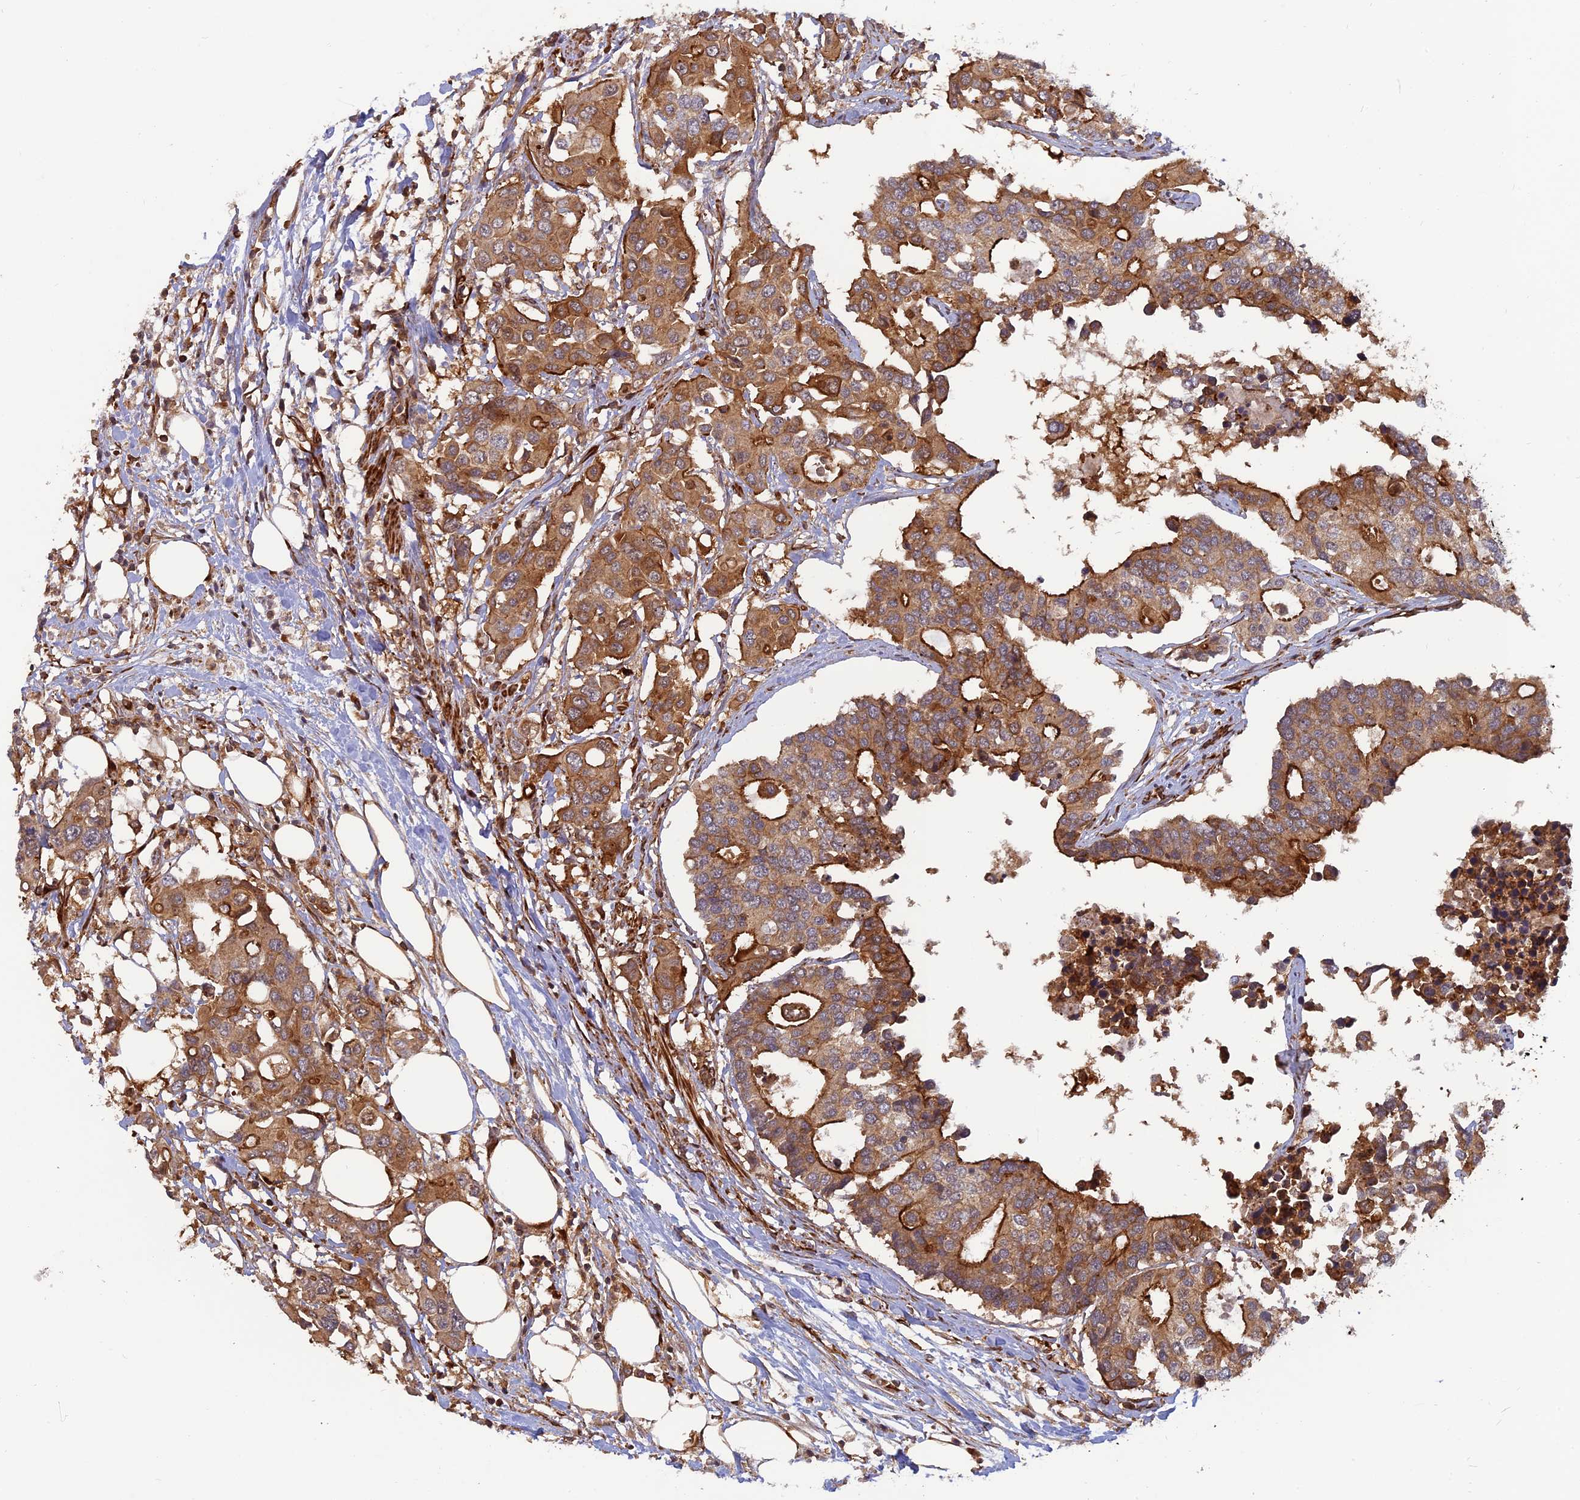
{"staining": {"intensity": "strong", "quantity": ">75%", "location": "cytoplasmic/membranous"}, "tissue": "colorectal cancer", "cell_type": "Tumor cells", "image_type": "cancer", "snomed": [{"axis": "morphology", "description": "Adenocarcinoma, NOS"}, {"axis": "topography", "description": "Colon"}], "caption": "This micrograph displays IHC staining of human colorectal cancer, with high strong cytoplasmic/membranous expression in approximately >75% of tumor cells.", "gene": "PHLDB3", "patient": {"sex": "male", "age": 77}}